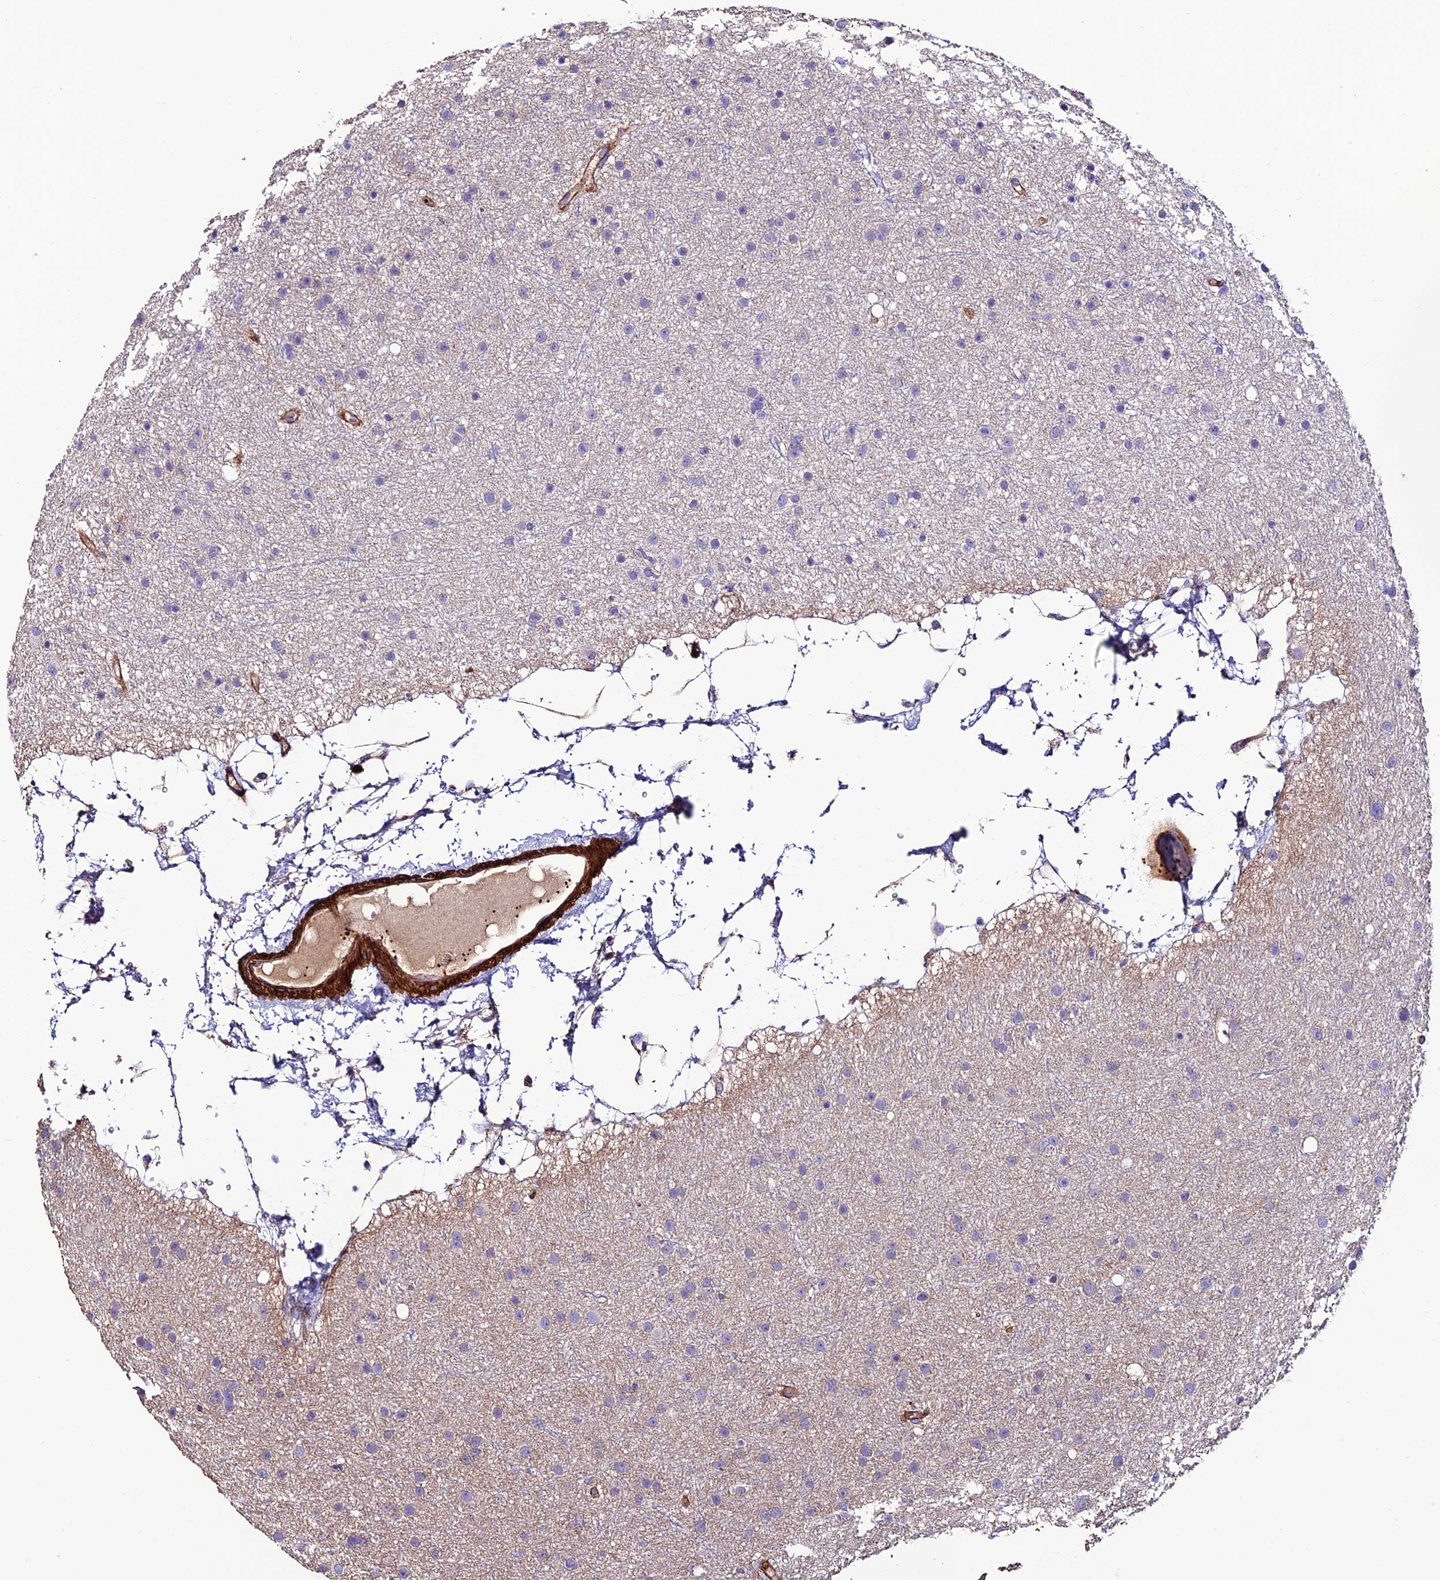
{"staining": {"intensity": "negative", "quantity": "none", "location": "none"}, "tissue": "glioma", "cell_type": "Tumor cells", "image_type": "cancer", "snomed": [{"axis": "morphology", "description": "Glioma, malignant, Low grade"}, {"axis": "topography", "description": "Cerebral cortex"}], "caption": "Immunohistochemistry (IHC) of human malignant glioma (low-grade) exhibits no staining in tumor cells. (DAB immunohistochemistry, high magnification).", "gene": "REX1BD", "patient": {"sex": "female", "age": 39}}